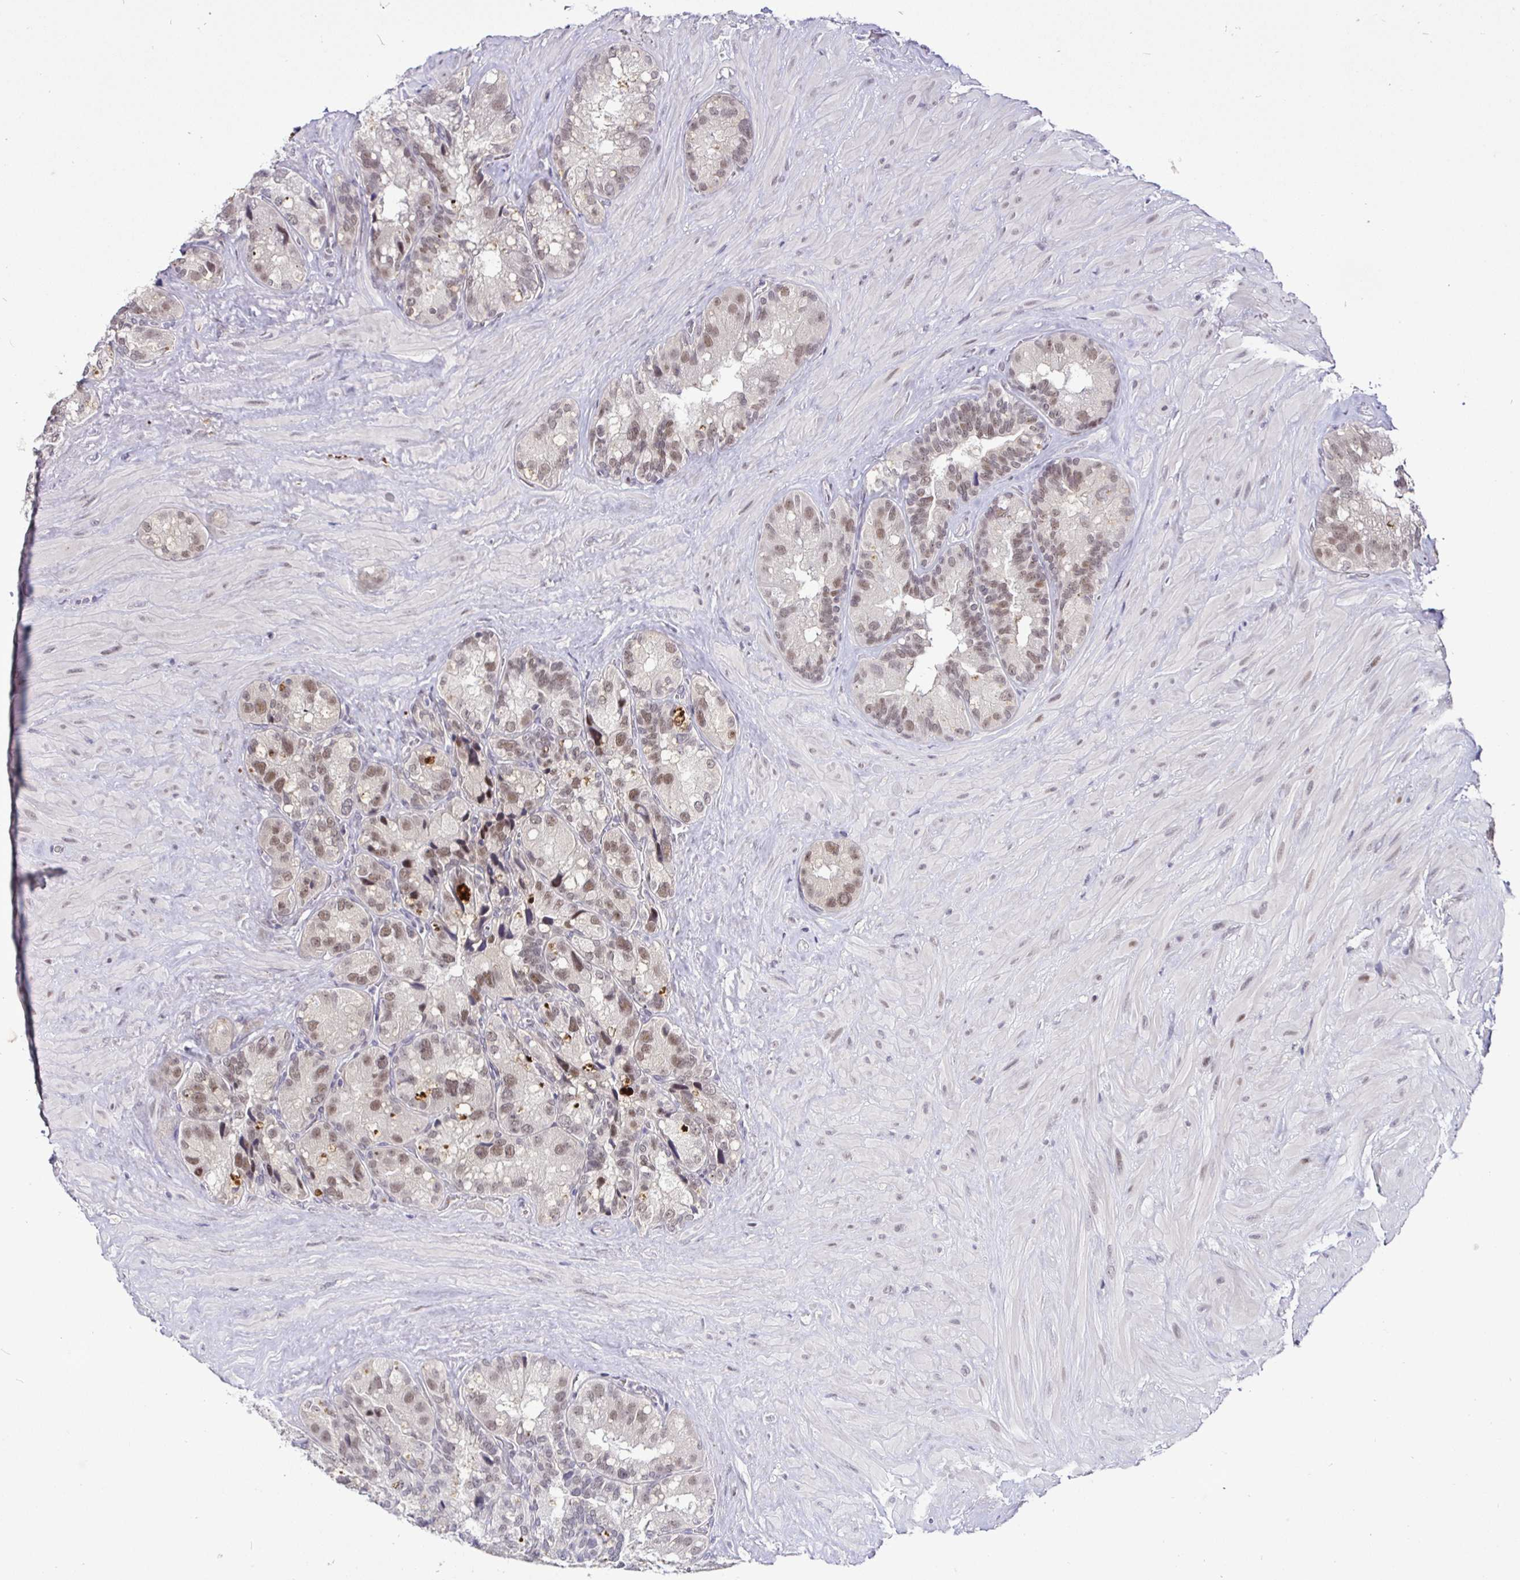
{"staining": {"intensity": "moderate", "quantity": "25%-75%", "location": "nuclear"}, "tissue": "seminal vesicle", "cell_type": "Glandular cells", "image_type": "normal", "snomed": [{"axis": "morphology", "description": "Normal tissue, NOS"}, {"axis": "topography", "description": "Seminal veicle"}], "caption": "Glandular cells reveal moderate nuclear expression in approximately 25%-75% of cells in benign seminal vesicle. (Stains: DAB in brown, nuclei in blue, Microscopy: brightfield microscopy at high magnification).", "gene": "NUP188", "patient": {"sex": "male", "age": 60}}